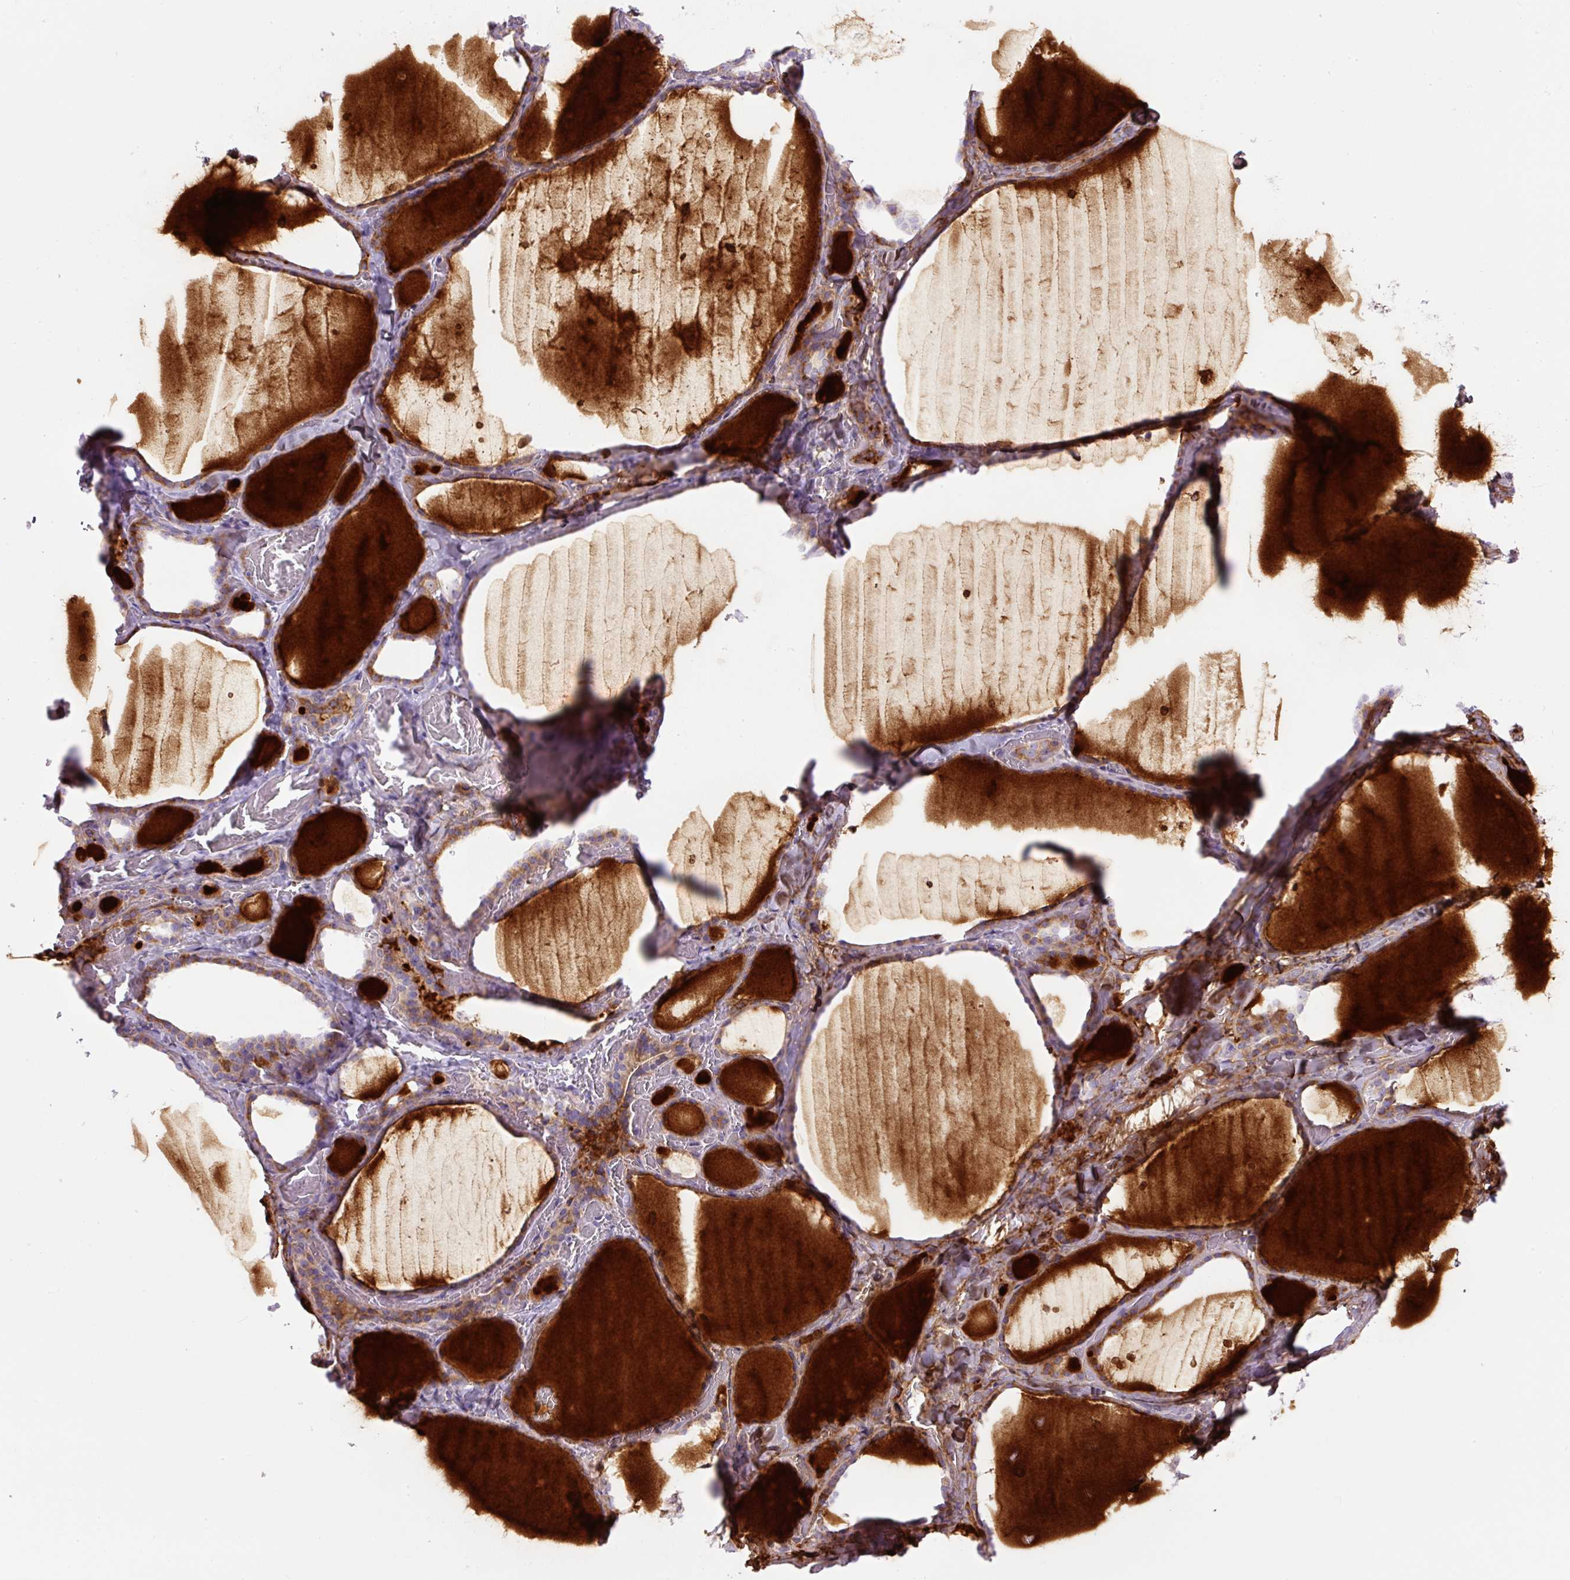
{"staining": {"intensity": "strong", "quantity": ">75%", "location": "cytoplasmic/membranous"}, "tissue": "thyroid gland", "cell_type": "Glandular cells", "image_type": "normal", "snomed": [{"axis": "morphology", "description": "Normal tissue, NOS"}, {"axis": "topography", "description": "Thyroid gland"}], "caption": "Thyroid gland stained with immunohistochemistry demonstrates strong cytoplasmic/membranous positivity in about >75% of glandular cells.", "gene": "ZNF596", "patient": {"sex": "female", "age": 36}}